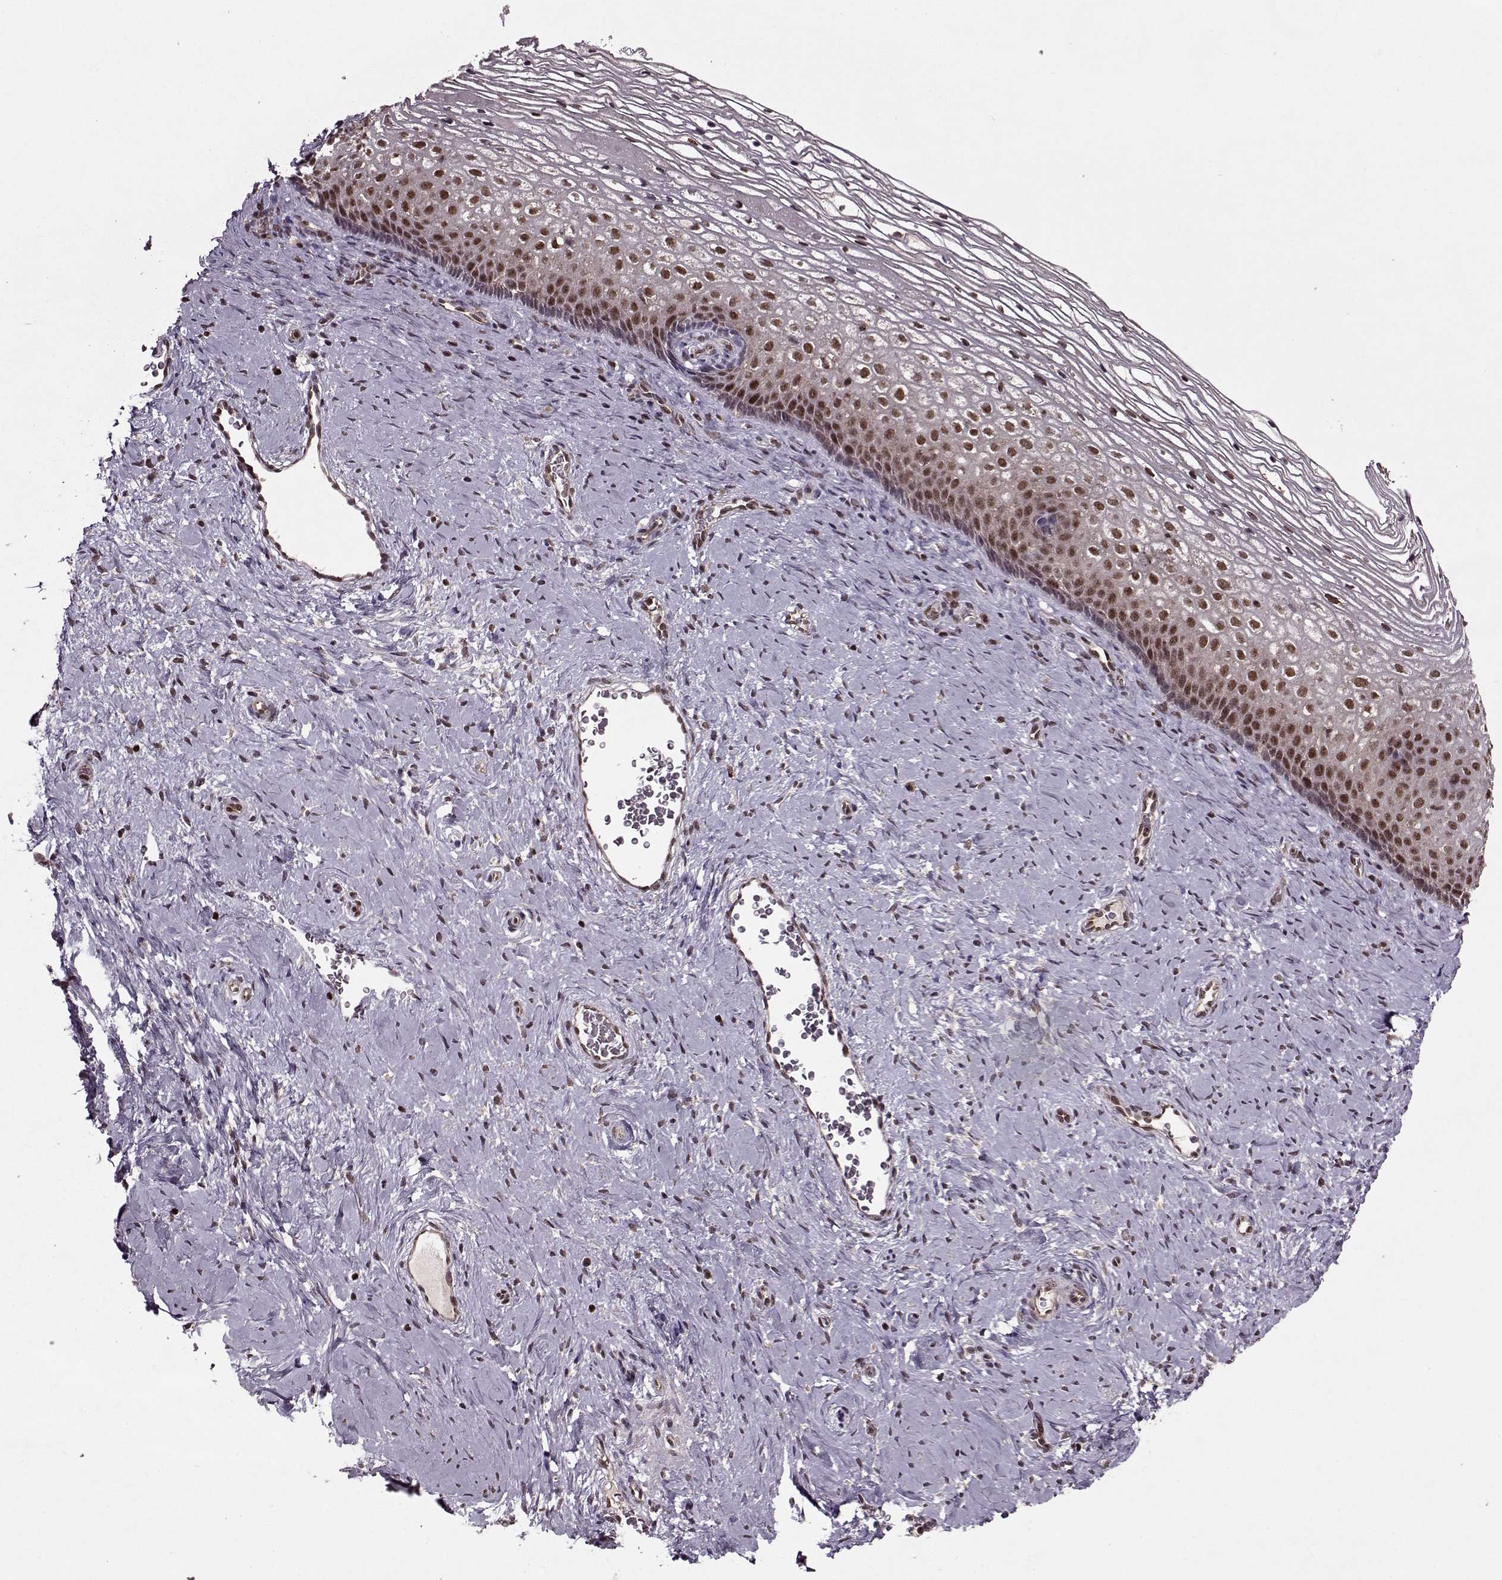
{"staining": {"intensity": "strong", "quantity": ">75%", "location": "nuclear"}, "tissue": "cervix", "cell_type": "Glandular cells", "image_type": "normal", "snomed": [{"axis": "morphology", "description": "Normal tissue, NOS"}, {"axis": "topography", "description": "Cervix"}], "caption": "Immunohistochemical staining of normal human cervix shows high levels of strong nuclear positivity in about >75% of glandular cells.", "gene": "PSMA7", "patient": {"sex": "female", "age": 34}}